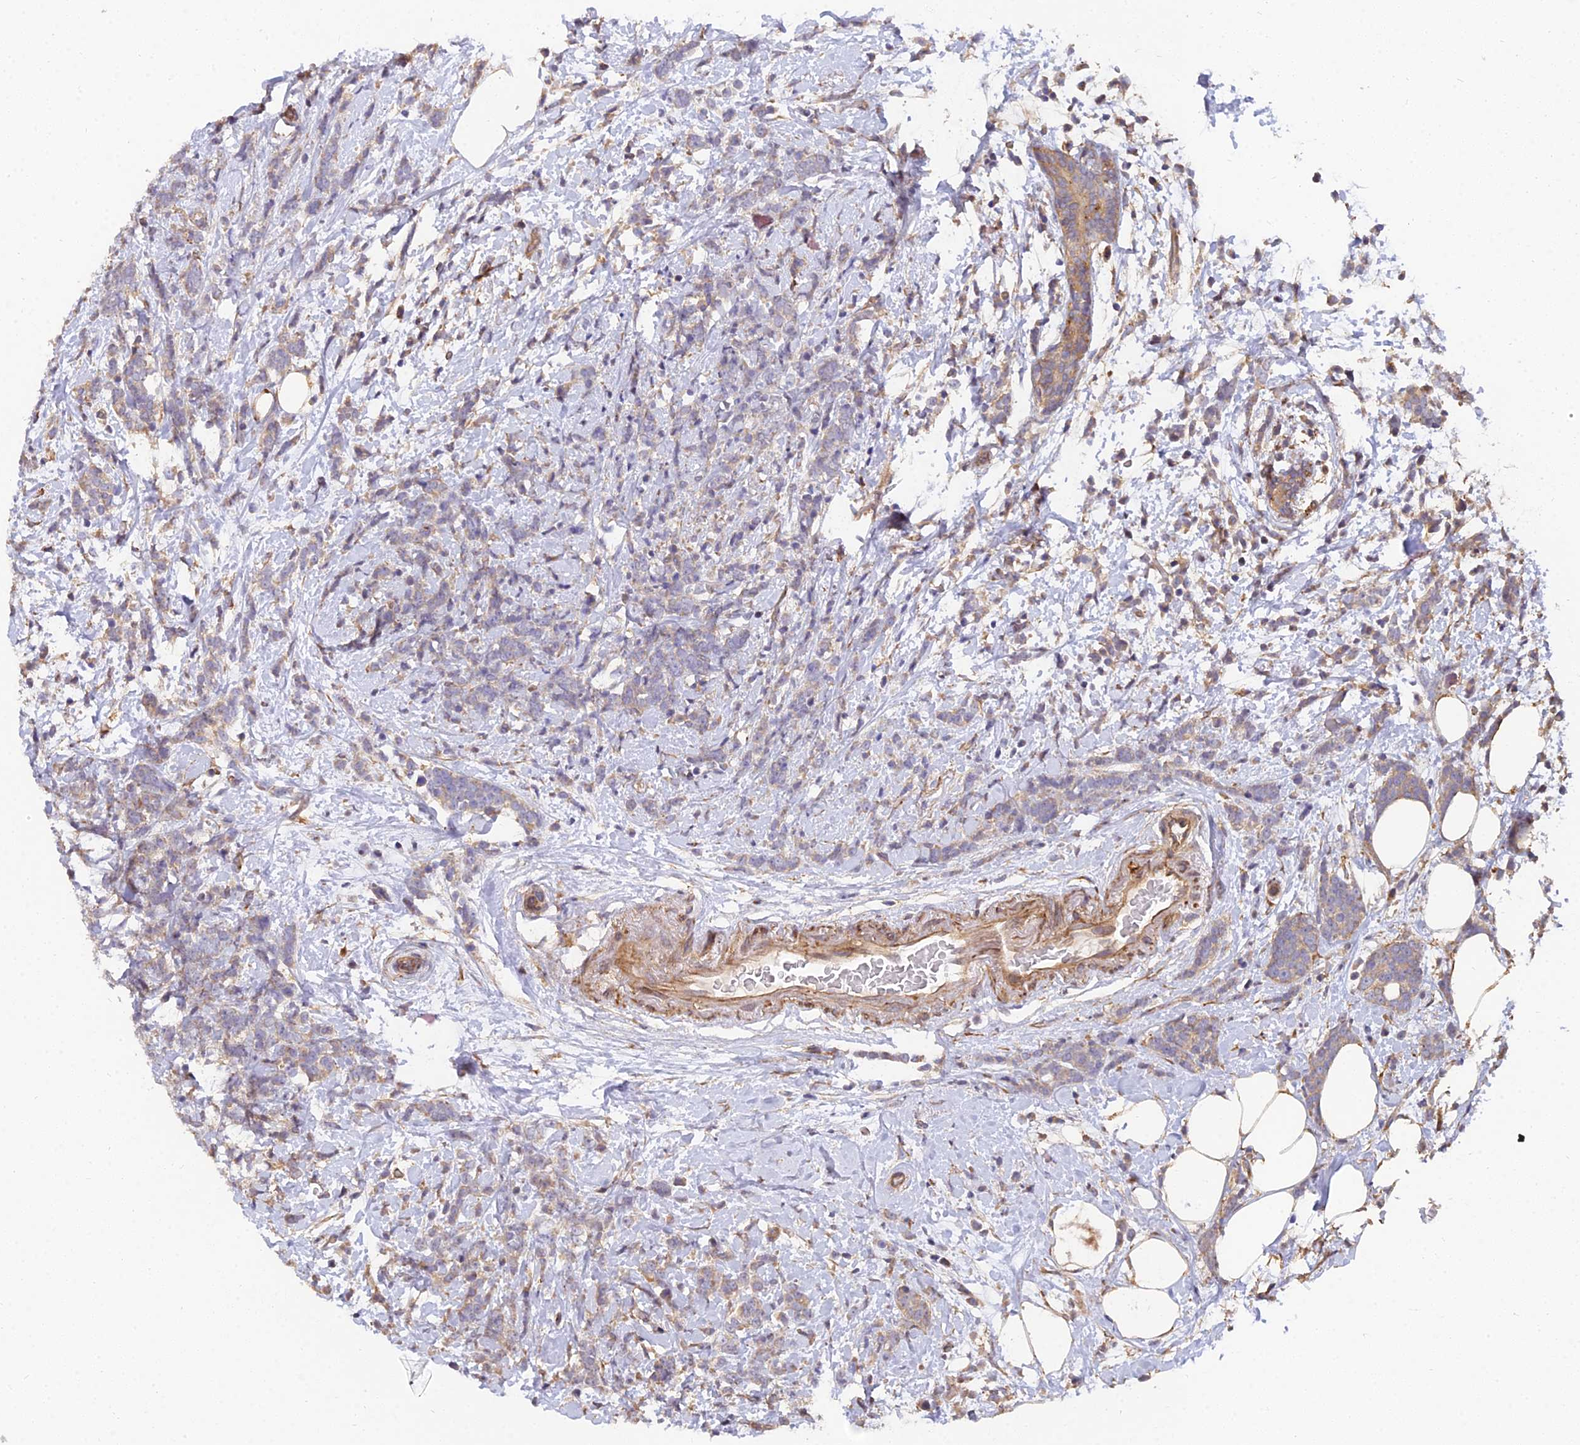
{"staining": {"intensity": "weak", "quantity": ">75%", "location": "cytoplasmic/membranous"}, "tissue": "breast cancer", "cell_type": "Tumor cells", "image_type": "cancer", "snomed": [{"axis": "morphology", "description": "Lobular carcinoma"}, {"axis": "topography", "description": "Breast"}], "caption": "Immunohistochemical staining of human lobular carcinoma (breast) shows low levels of weak cytoplasmic/membranous staining in about >75% of tumor cells.", "gene": "ARL8B", "patient": {"sex": "female", "age": 58}}